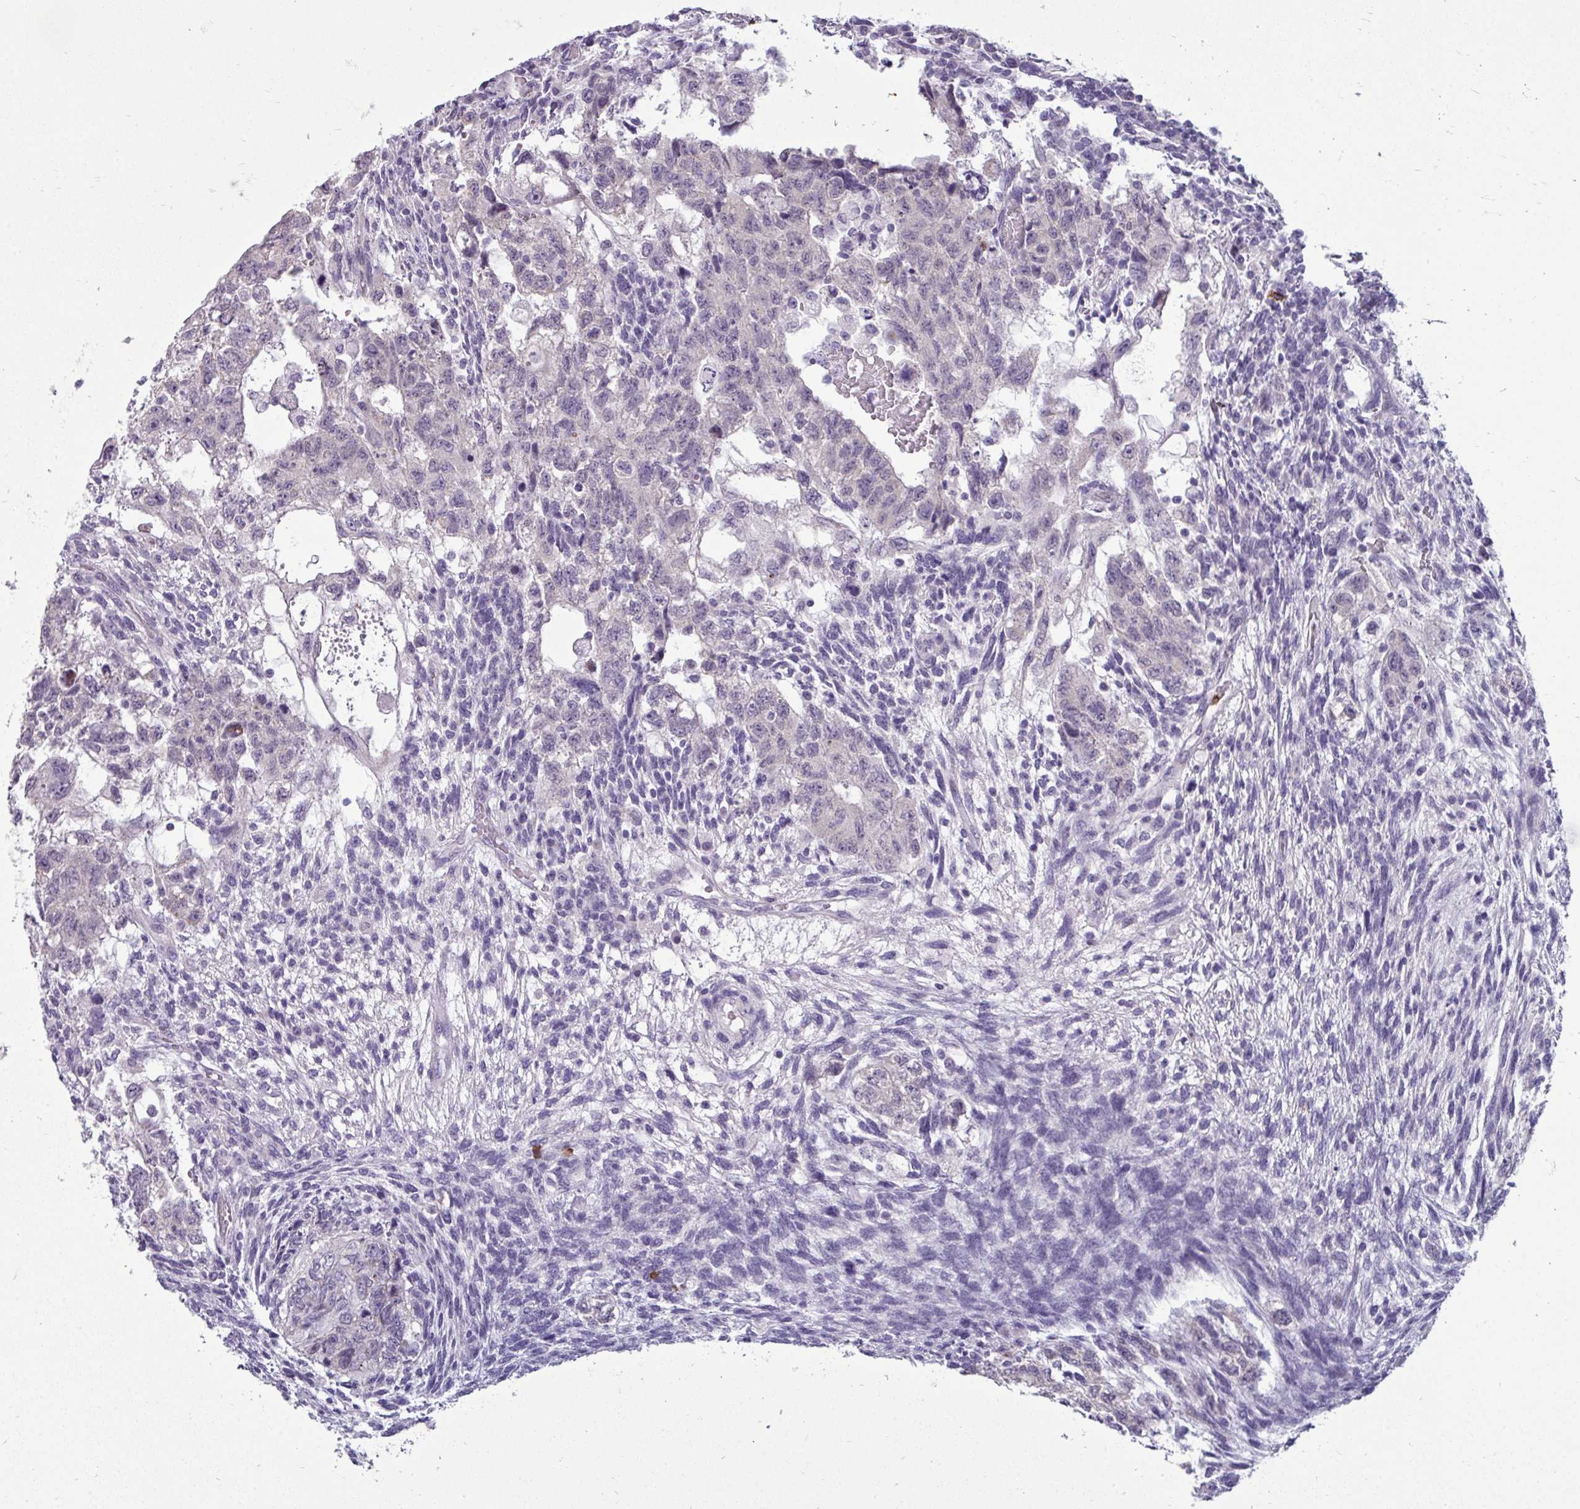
{"staining": {"intensity": "negative", "quantity": "none", "location": "none"}, "tissue": "testis cancer", "cell_type": "Tumor cells", "image_type": "cancer", "snomed": [{"axis": "morphology", "description": "Normal tissue, NOS"}, {"axis": "morphology", "description": "Carcinoma, Embryonal, NOS"}, {"axis": "topography", "description": "Testis"}], "caption": "A high-resolution micrograph shows immunohistochemistry staining of testis cancer (embryonal carcinoma), which shows no significant expression in tumor cells.", "gene": "TRIM39", "patient": {"sex": "male", "age": 36}}